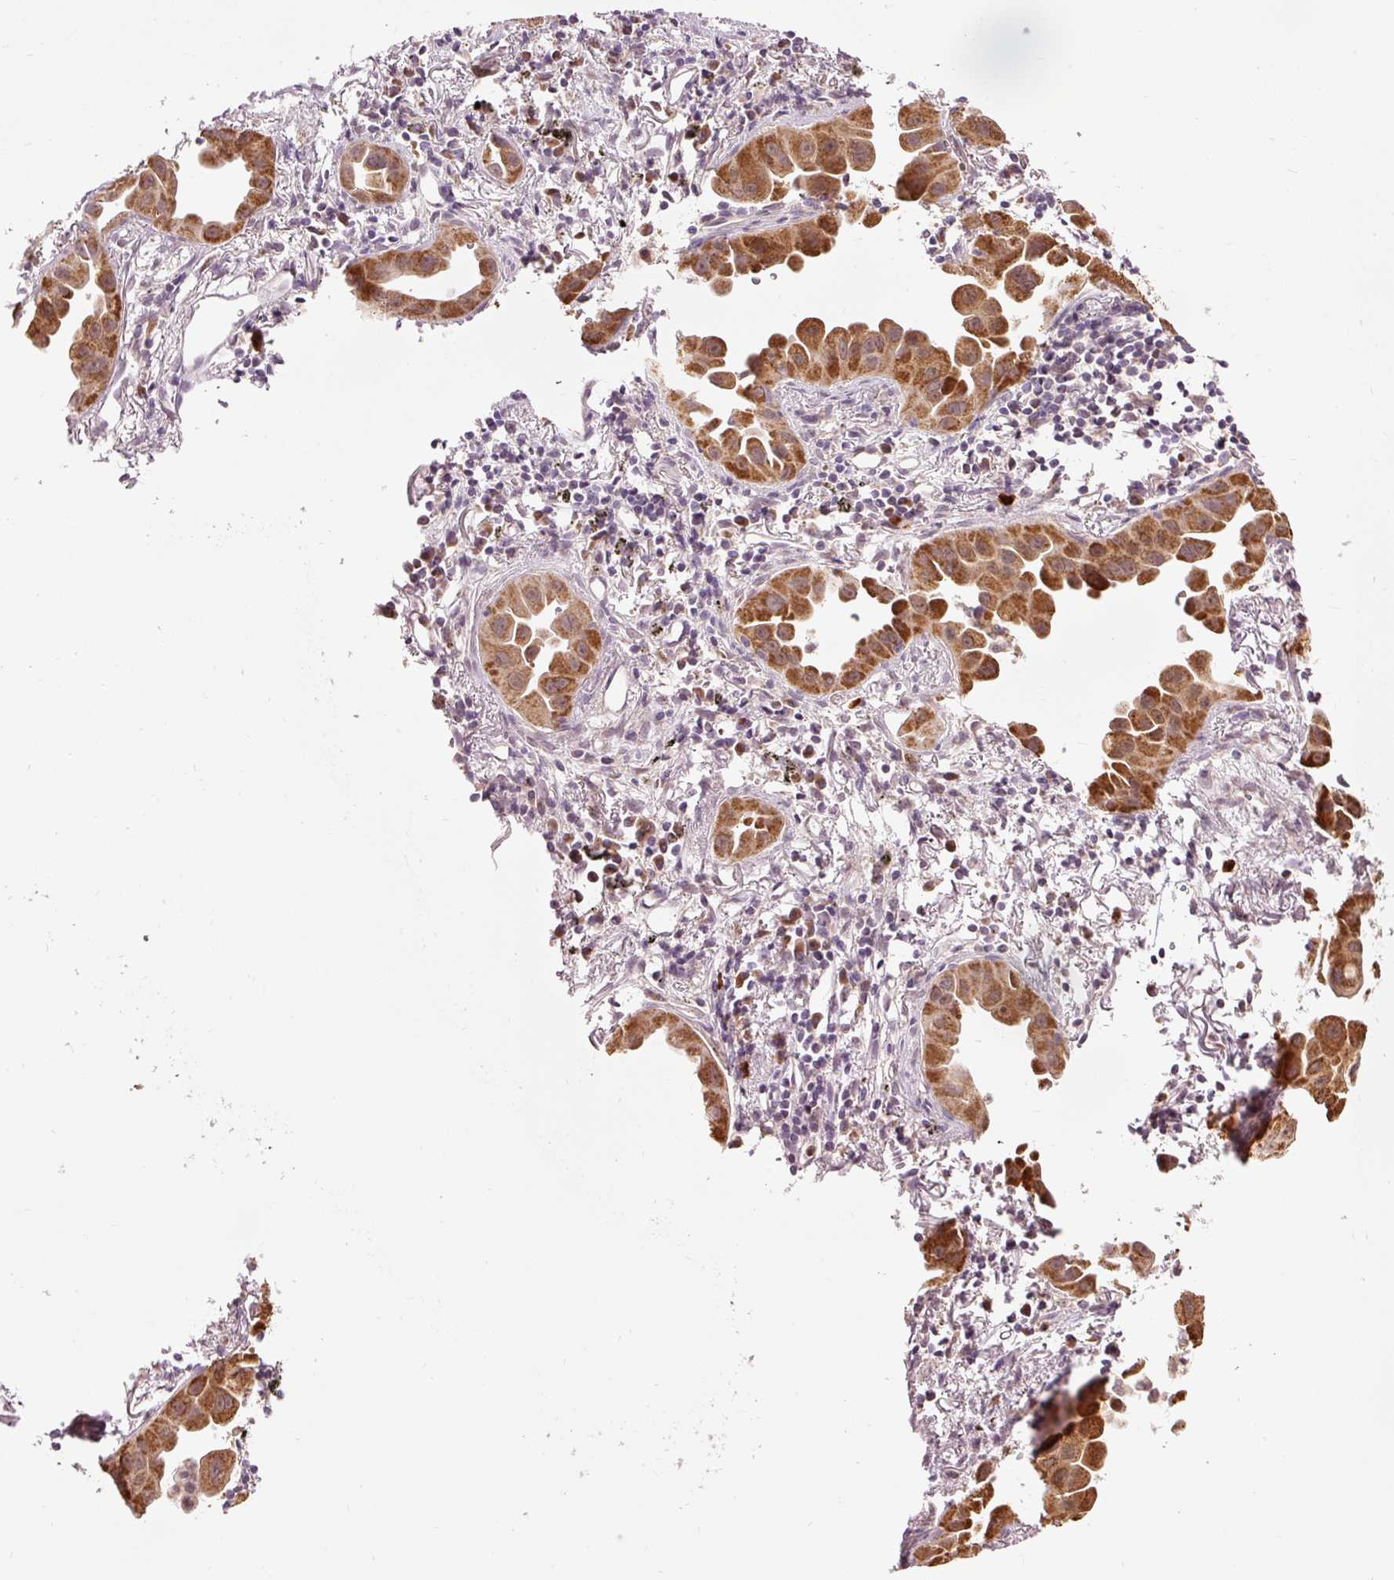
{"staining": {"intensity": "strong", "quantity": ">75%", "location": "cytoplasmic/membranous"}, "tissue": "lung cancer", "cell_type": "Tumor cells", "image_type": "cancer", "snomed": [{"axis": "morphology", "description": "Adenocarcinoma, NOS"}, {"axis": "topography", "description": "Lung"}], "caption": "This micrograph reveals IHC staining of lung cancer, with high strong cytoplasmic/membranous expression in about >75% of tumor cells.", "gene": "PRDX5", "patient": {"sex": "male", "age": 68}}